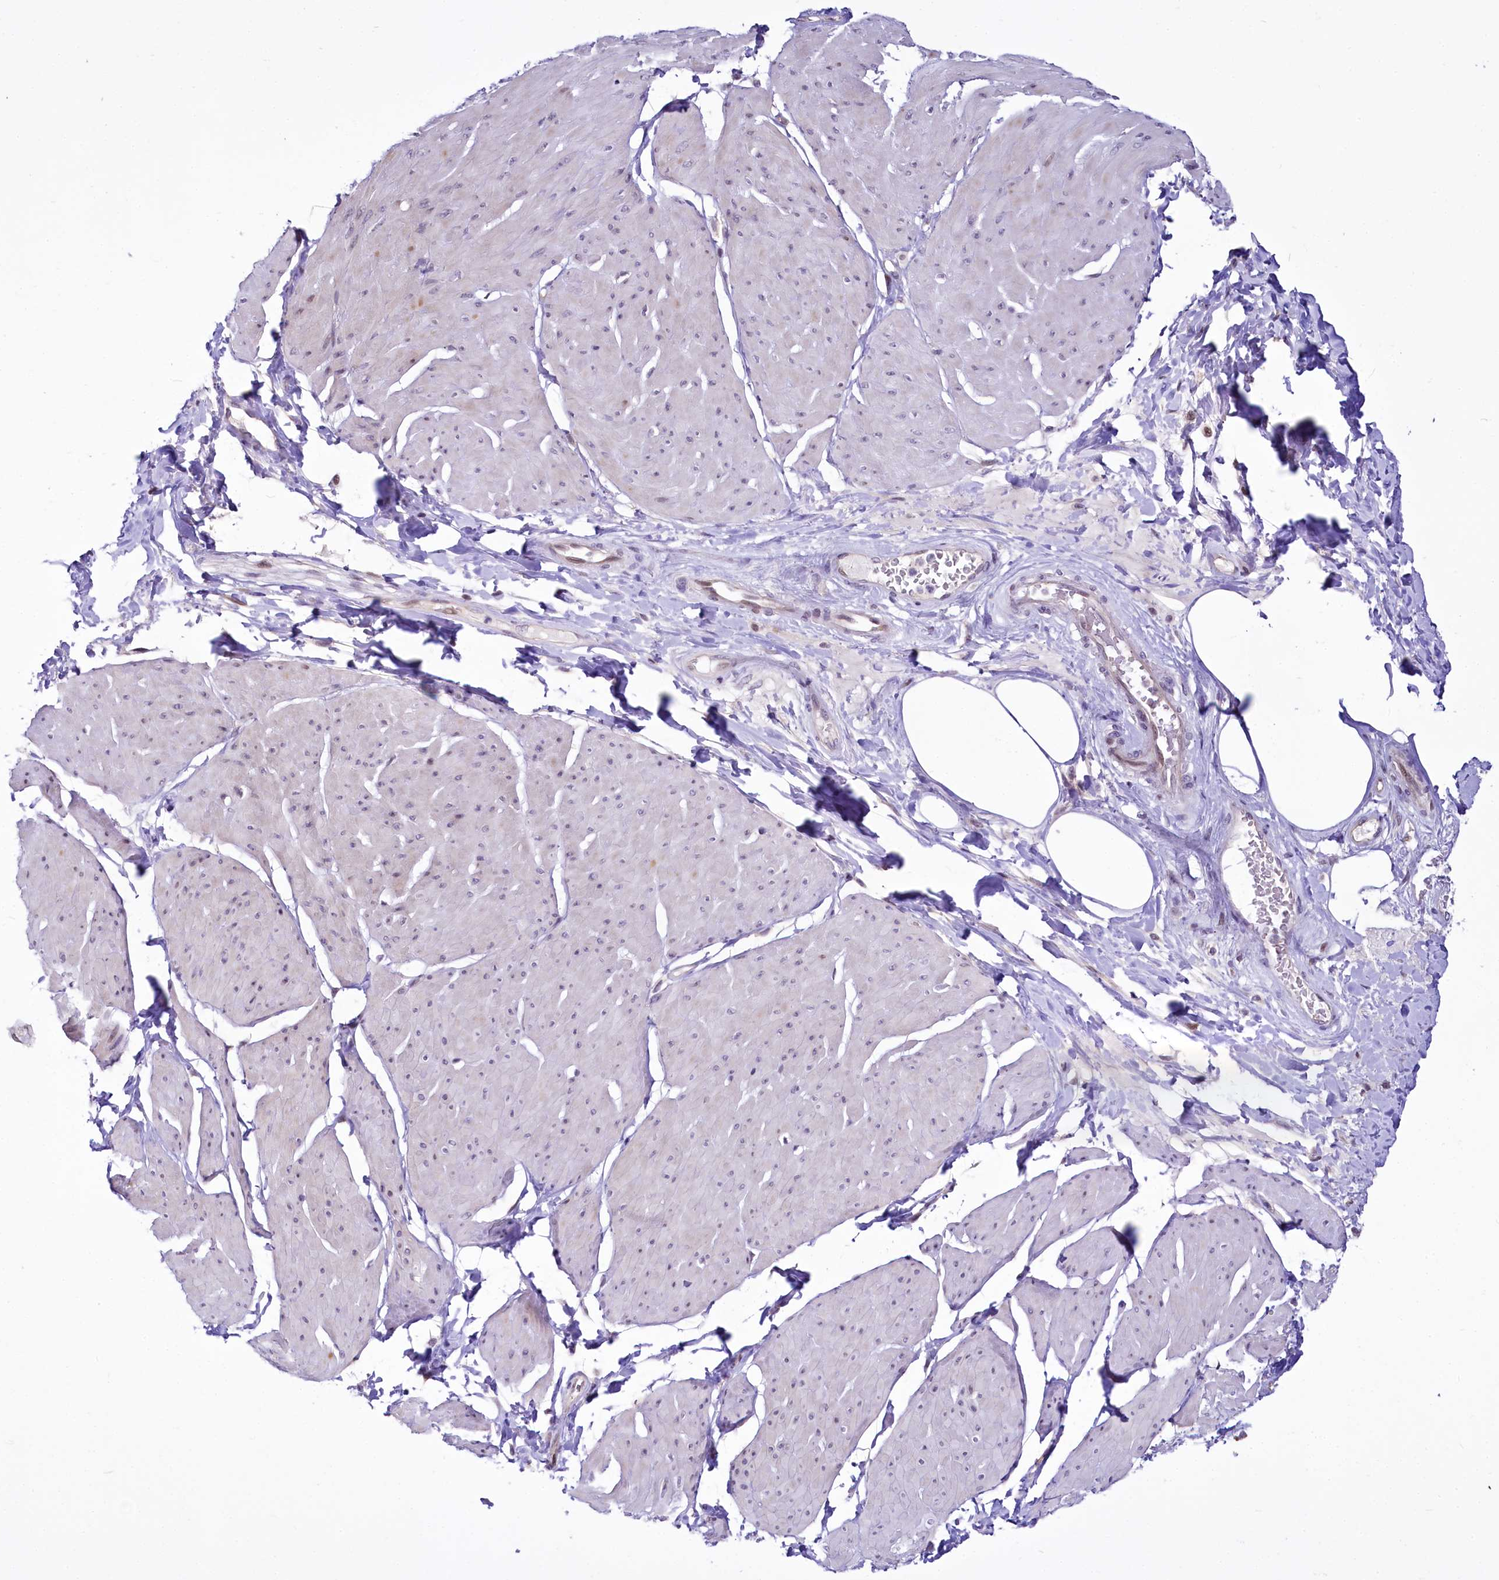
{"staining": {"intensity": "negative", "quantity": "none", "location": "none"}, "tissue": "smooth muscle", "cell_type": "Smooth muscle cells", "image_type": "normal", "snomed": [{"axis": "morphology", "description": "Urothelial carcinoma, High grade"}, {"axis": "topography", "description": "Urinary bladder"}], "caption": "Smooth muscle was stained to show a protein in brown. There is no significant expression in smooth muscle cells. (IHC, brightfield microscopy, high magnification).", "gene": "BANK1", "patient": {"sex": "male", "age": 46}}